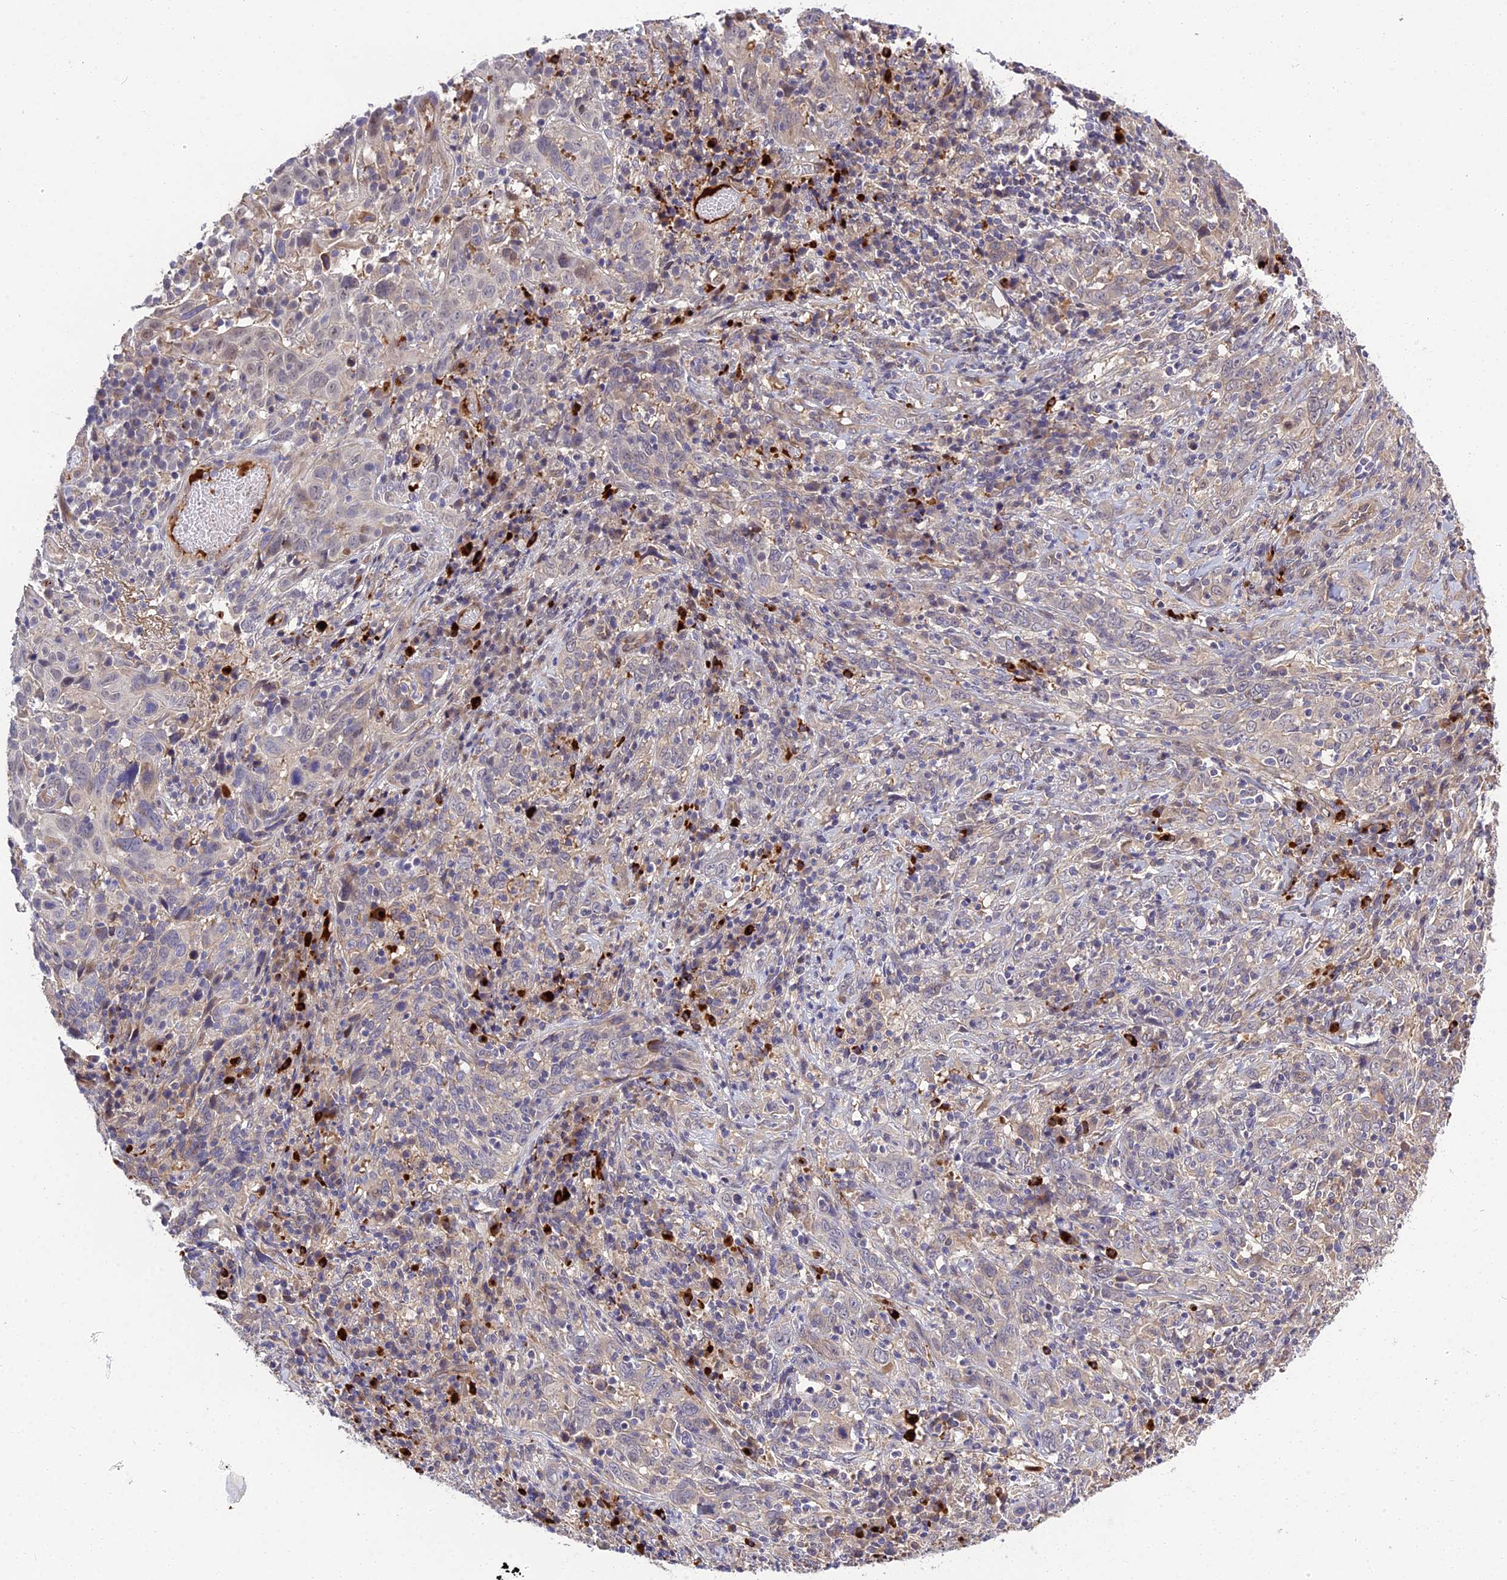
{"staining": {"intensity": "negative", "quantity": "none", "location": "none"}, "tissue": "cervical cancer", "cell_type": "Tumor cells", "image_type": "cancer", "snomed": [{"axis": "morphology", "description": "Squamous cell carcinoma, NOS"}, {"axis": "topography", "description": "Cervix"}], "caption": "A high-resolution histopathology image shows immunohistochemistry (IHC) staining of cervical squamous cell carcinoma, which shows no significant positivity in tumor cells.", "gene": "MFSD2A", "patient": {"sex": "female", "age": 46}}